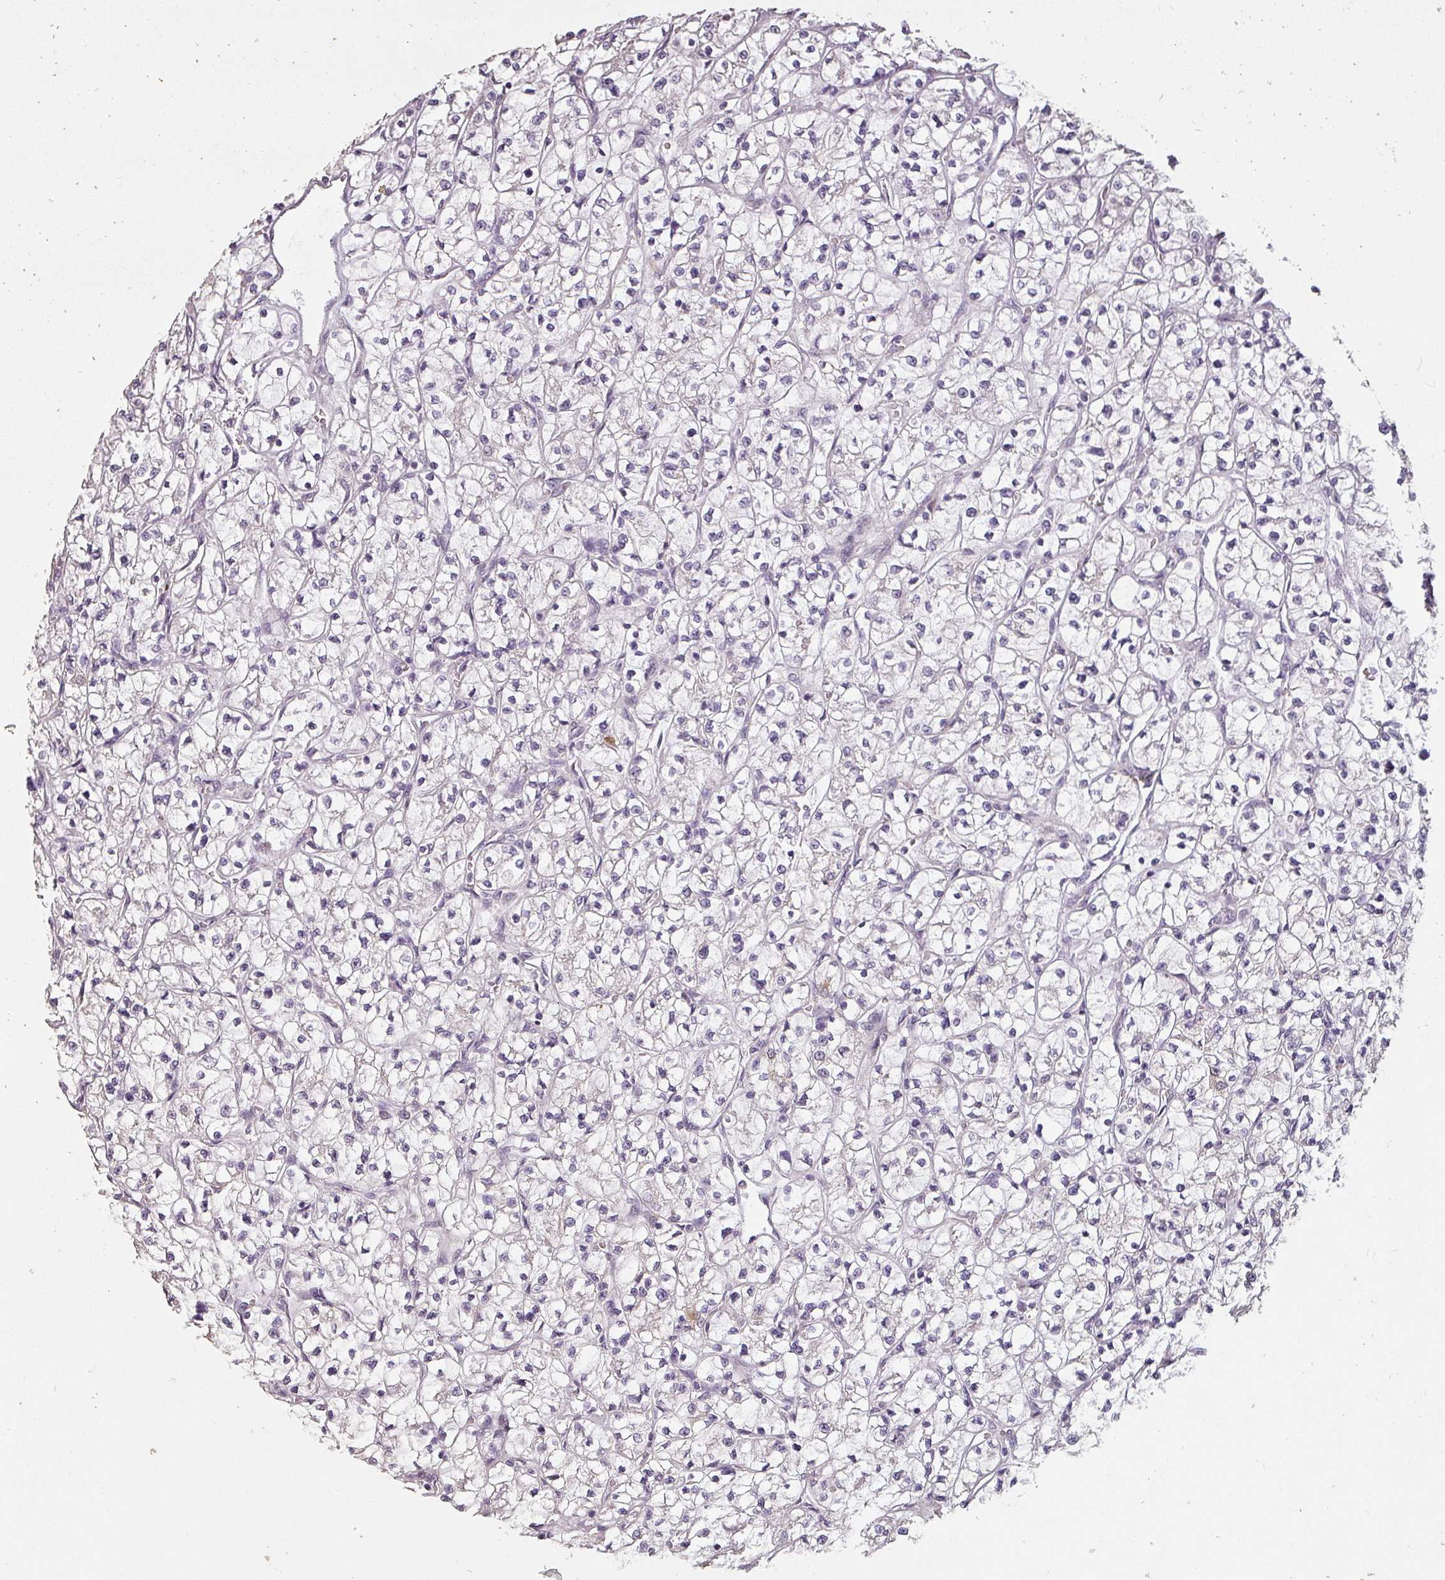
{"staining": {"intensity": "negative", "quantity": "none", "location": "none"}, "tissue": "renal cancer", "cell_type": "Tumor cells", "image_type": "cancer", "snomed": [{"axis": "morphology", "description": "Adenocarcinoma, NOS"}, {"axis": "topography", "description": "Kidney"}], "caption": "Photomicrograph shows no significant protein positivity in tumor cells of adenocarcinoma (renal).", "gene": "LYPLA1", "patient": {"sex": "female", "age": 64}}